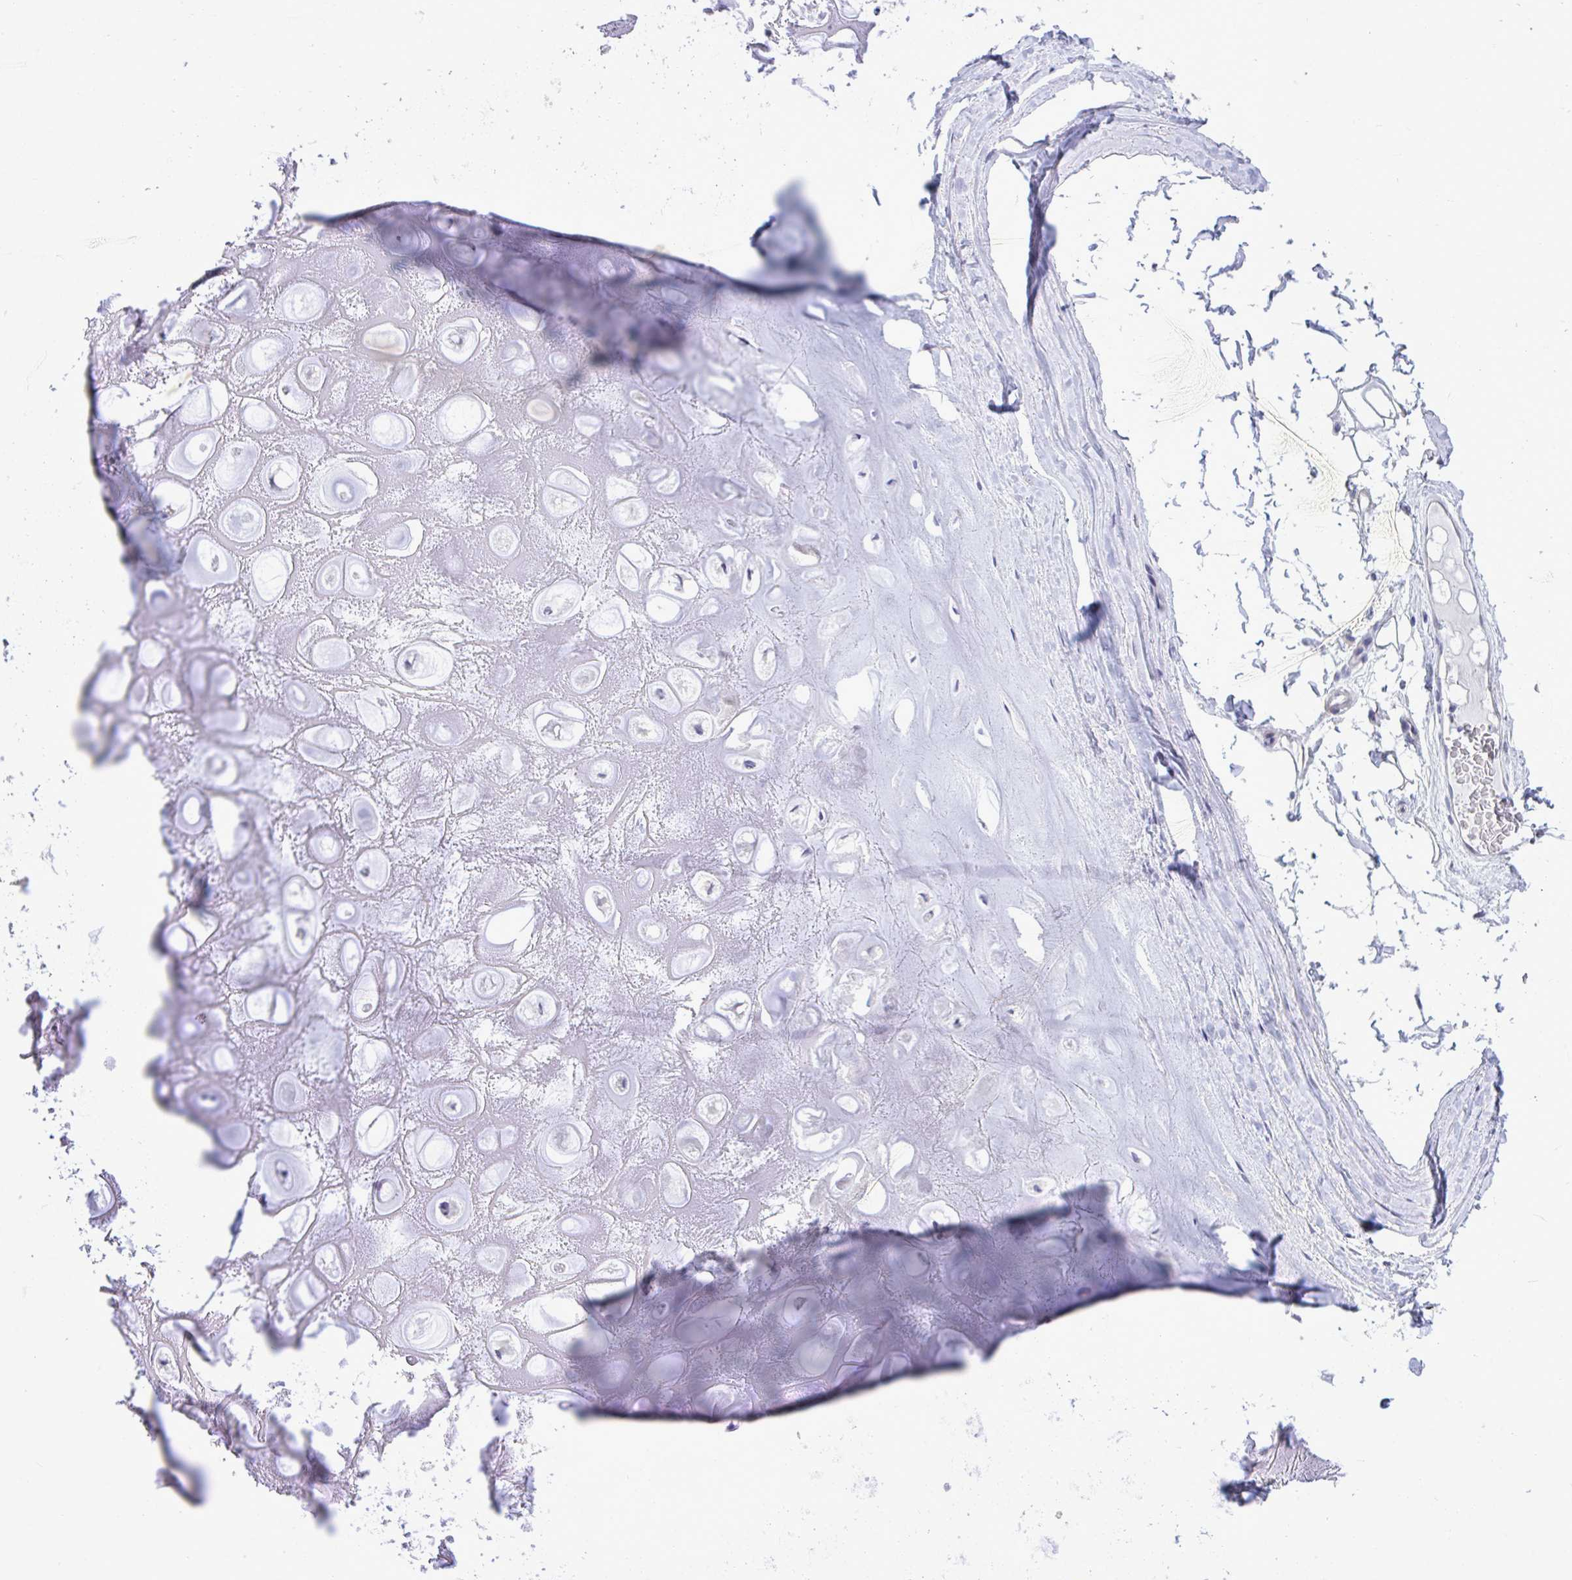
{"staining": {"intensity": "negative", "quantity": "none", "location": "none"}, "tissue": "adipose tissue", "cell_type": "Adipocytes", "image_type": "normal", "snomed": [{"axis": "morphology", "description": "Normal tissue, NOS"}, {"axis": "topography", "description": "Lymph node"}, {"axis": "topography", "description": "Cartilage tissue"}, {"axis": "topography", "description": "Nasopharynx"}], "caption": "This is a histopathology image of immunohistochemistry (IHC) staining of unremarkable adipose tissue, which shows no staining in adipocytes.", "gene": "PIGK", "patient": {"sex": "male", "age": 63}}